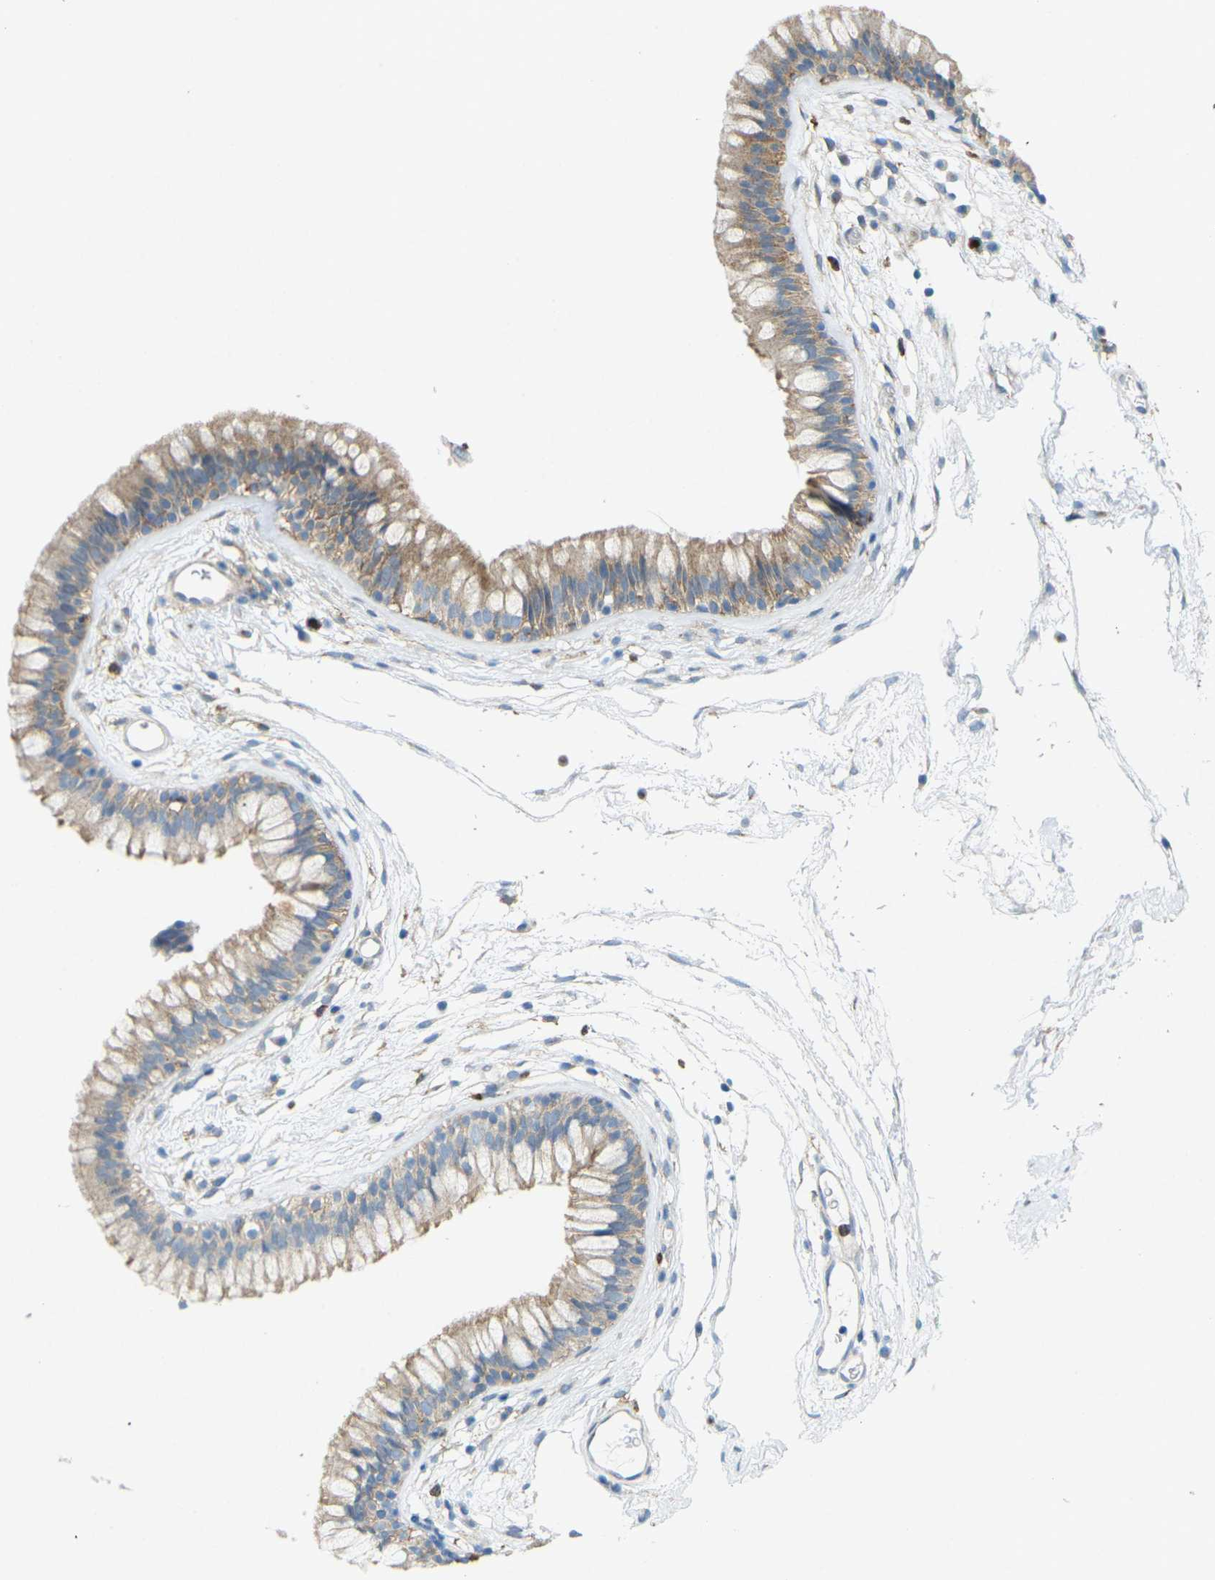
{"staining": {"intensity": "weak", "quantity": ">75%", "location": "cytoplasmic/membranous"}, "tissue": "nasopharynx", "cell_type": "Respiratory epithelial cells", "image_type": "normal", "snomed": [{"axis": "morphology", "description": "Normal tissue, NOS"}, {"axis": "morphology", "description": "Inflammation, NOS"}, {"axis": "topography", "description": "Nasopharynx"}], "caption": "Benign nasopharynx exhibits weak cytoplasmic/membranous staining in approximately >75% of respiratory epithelial cells Ihc stains the protein of interest in brown and the nuclei are stained blue..", "gene": "STK11", "patient": {"sex": "male", "age": 48}}